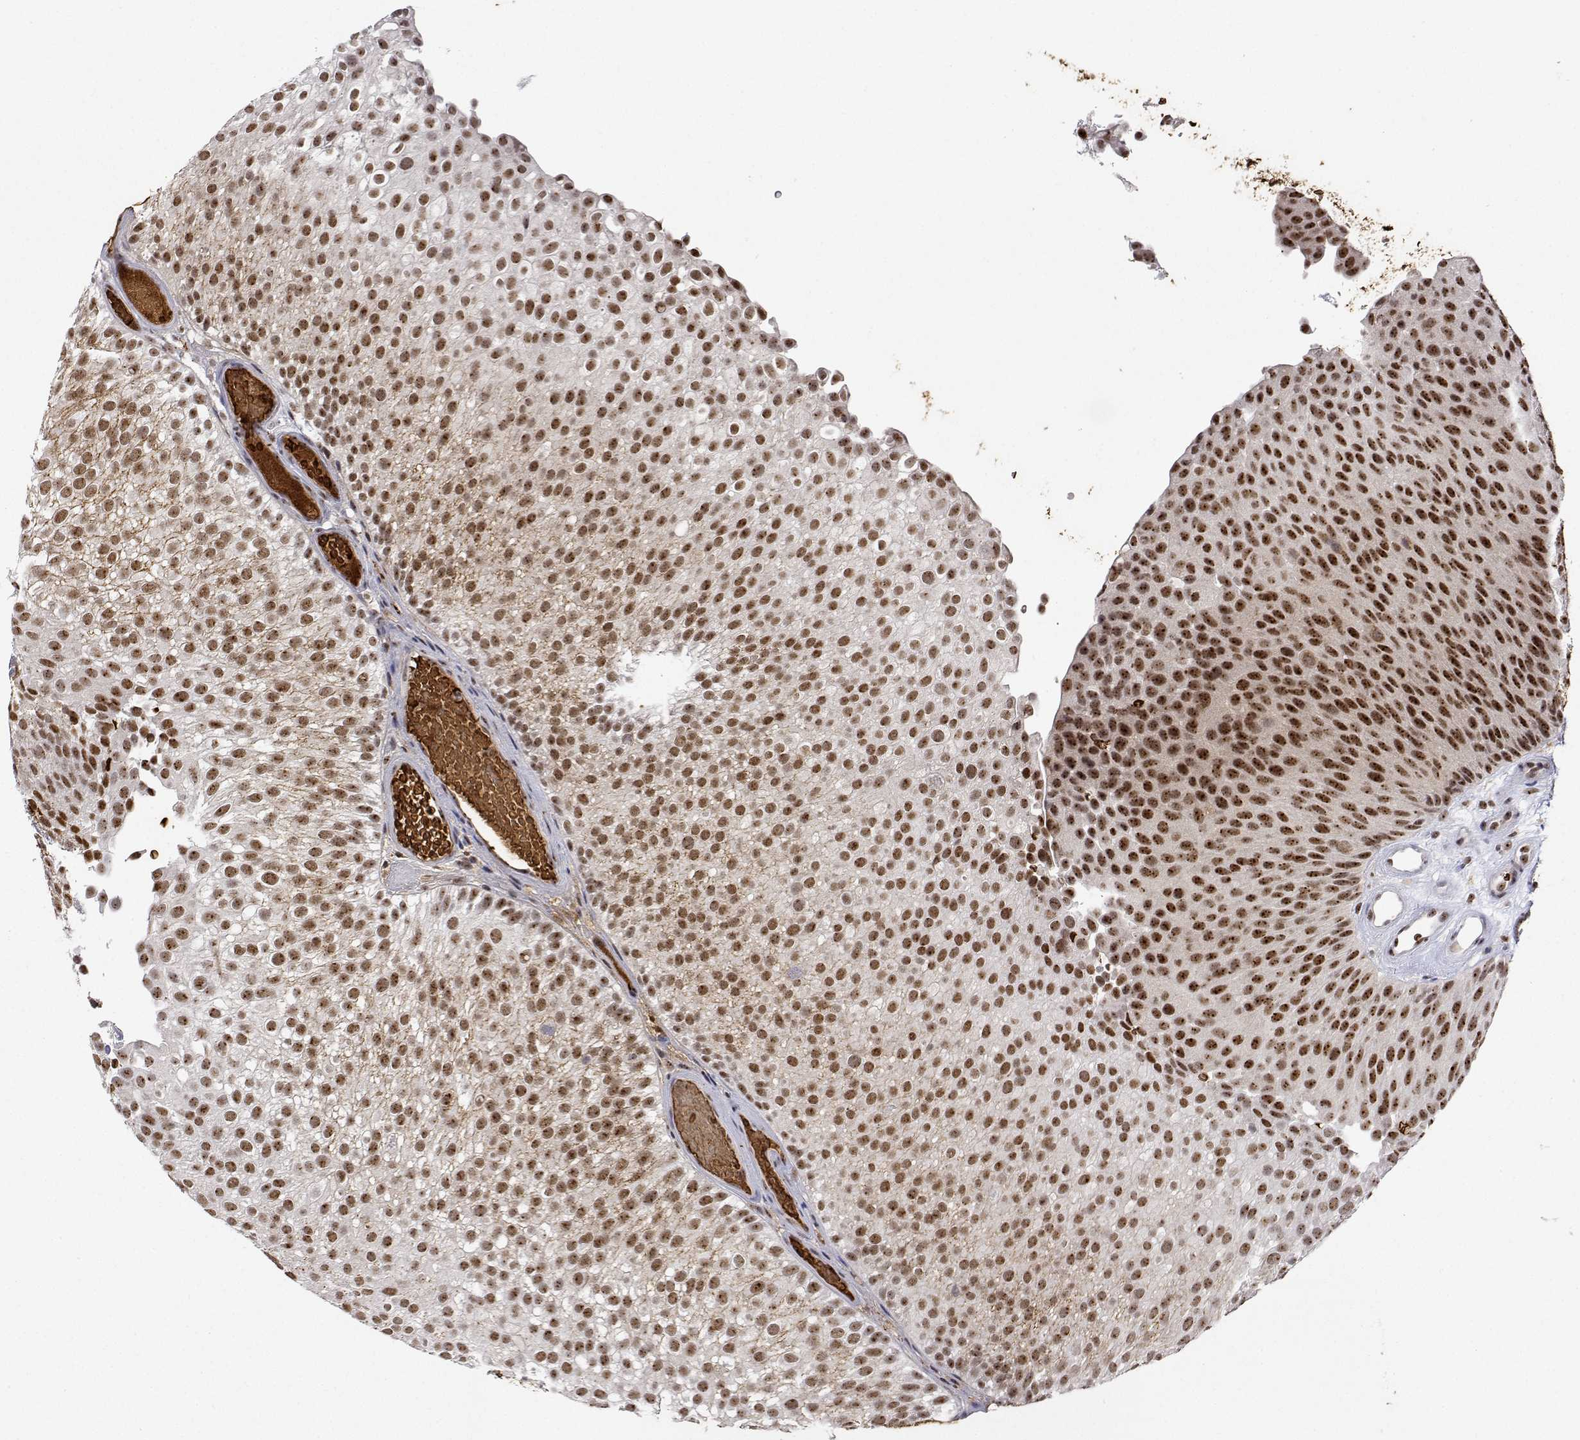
{"staining": {"intensity": "moderate", "quantity": ">75%", "location": "nuclear"}, "tissue": "urothelial cancer", "cell_type": "Tumor cells", "image_type": "cancer", "snomed": [{"axis": "morphology", "description": "Urothelial carcinoma, Low grade"}, {"axis": "topography", "description": "Urinary bladder"}], "caption": "Protein analysis of low-grade urothelial carcinoma tissue reveals moderate nuclear positivity in about >75% of tumor cells.", "gene": "ADAR", "patient": {"sex": "male", "age": 78}}